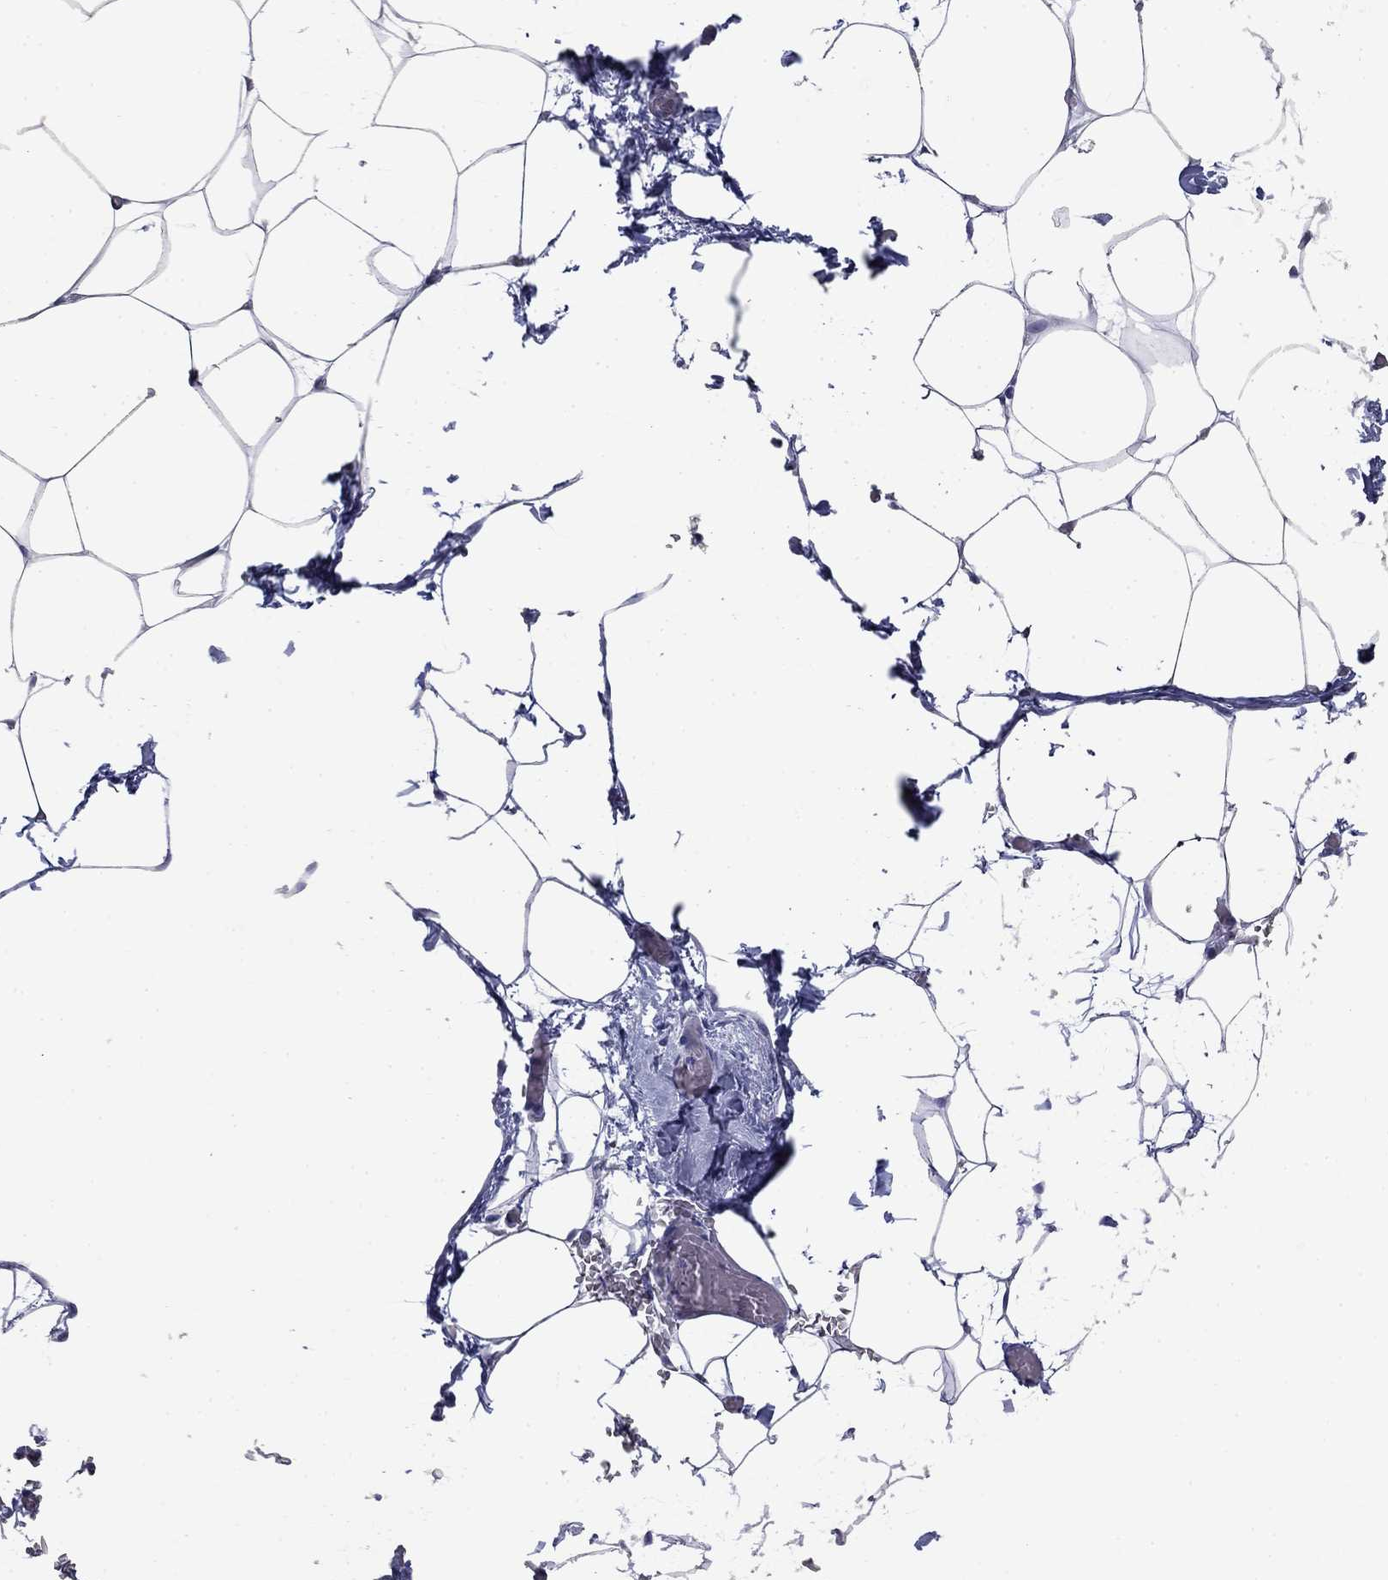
{"staining": {"intensity": "negative", "quantity": "none", "location": "none"}, "tissue": "adipose tissue", "cell_type": "Adipocytes", "image_type": "normal", "snomed": [{"axis": "morphology", "description": "Normal tissue, NOS"}, {"axis": "topography", "description": "Adipose tissue"}], "caption": "Image shows no significant protein positivity in adipocytes of normal adipose tissue.", "gene": "PRKCG", "patient": {"sex": "male", "age": 57}}